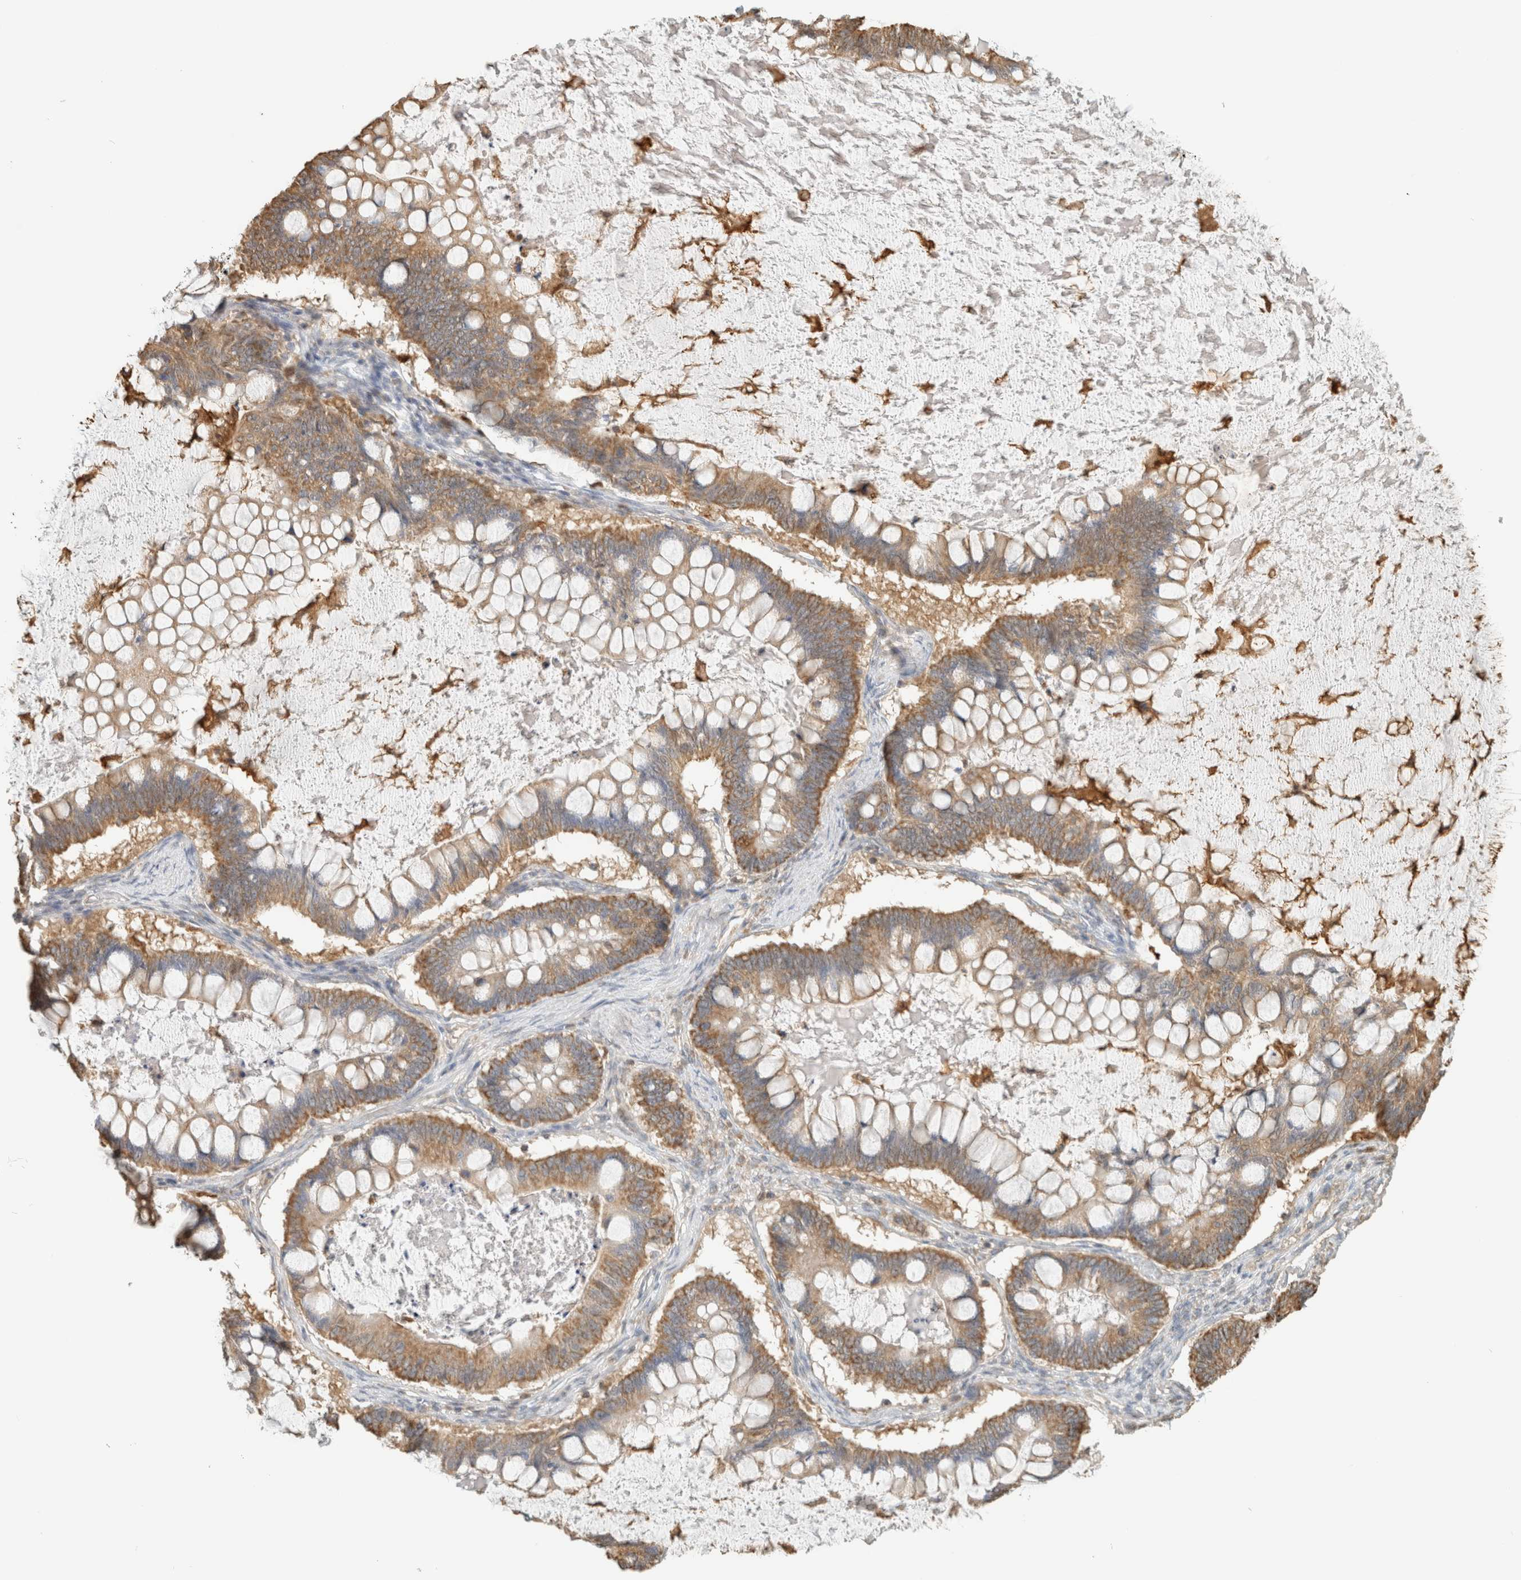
{"staining": {"intensity": "moderate", "quantity": ">75%", "location": "cytoplasmic/membranous"}, "tissue": "ovarian cancer", "cell_type": "Tumor cells", "image_type": "cancer", "snomed": [{"axis": "morphology", "description": "Cystadenocarcinoma, mucinous, NOS"}, {"axis": "topography", "description": "Ovary"}], "caption": "An image showing moderate cytoplasmic/membranous staining in approximately >75% of tumor cells in ovarian cancer, as visualized by brown immunohistochemical staining.", "gene": "CAPG", "patient": {"sex": "female", "age": 61}}